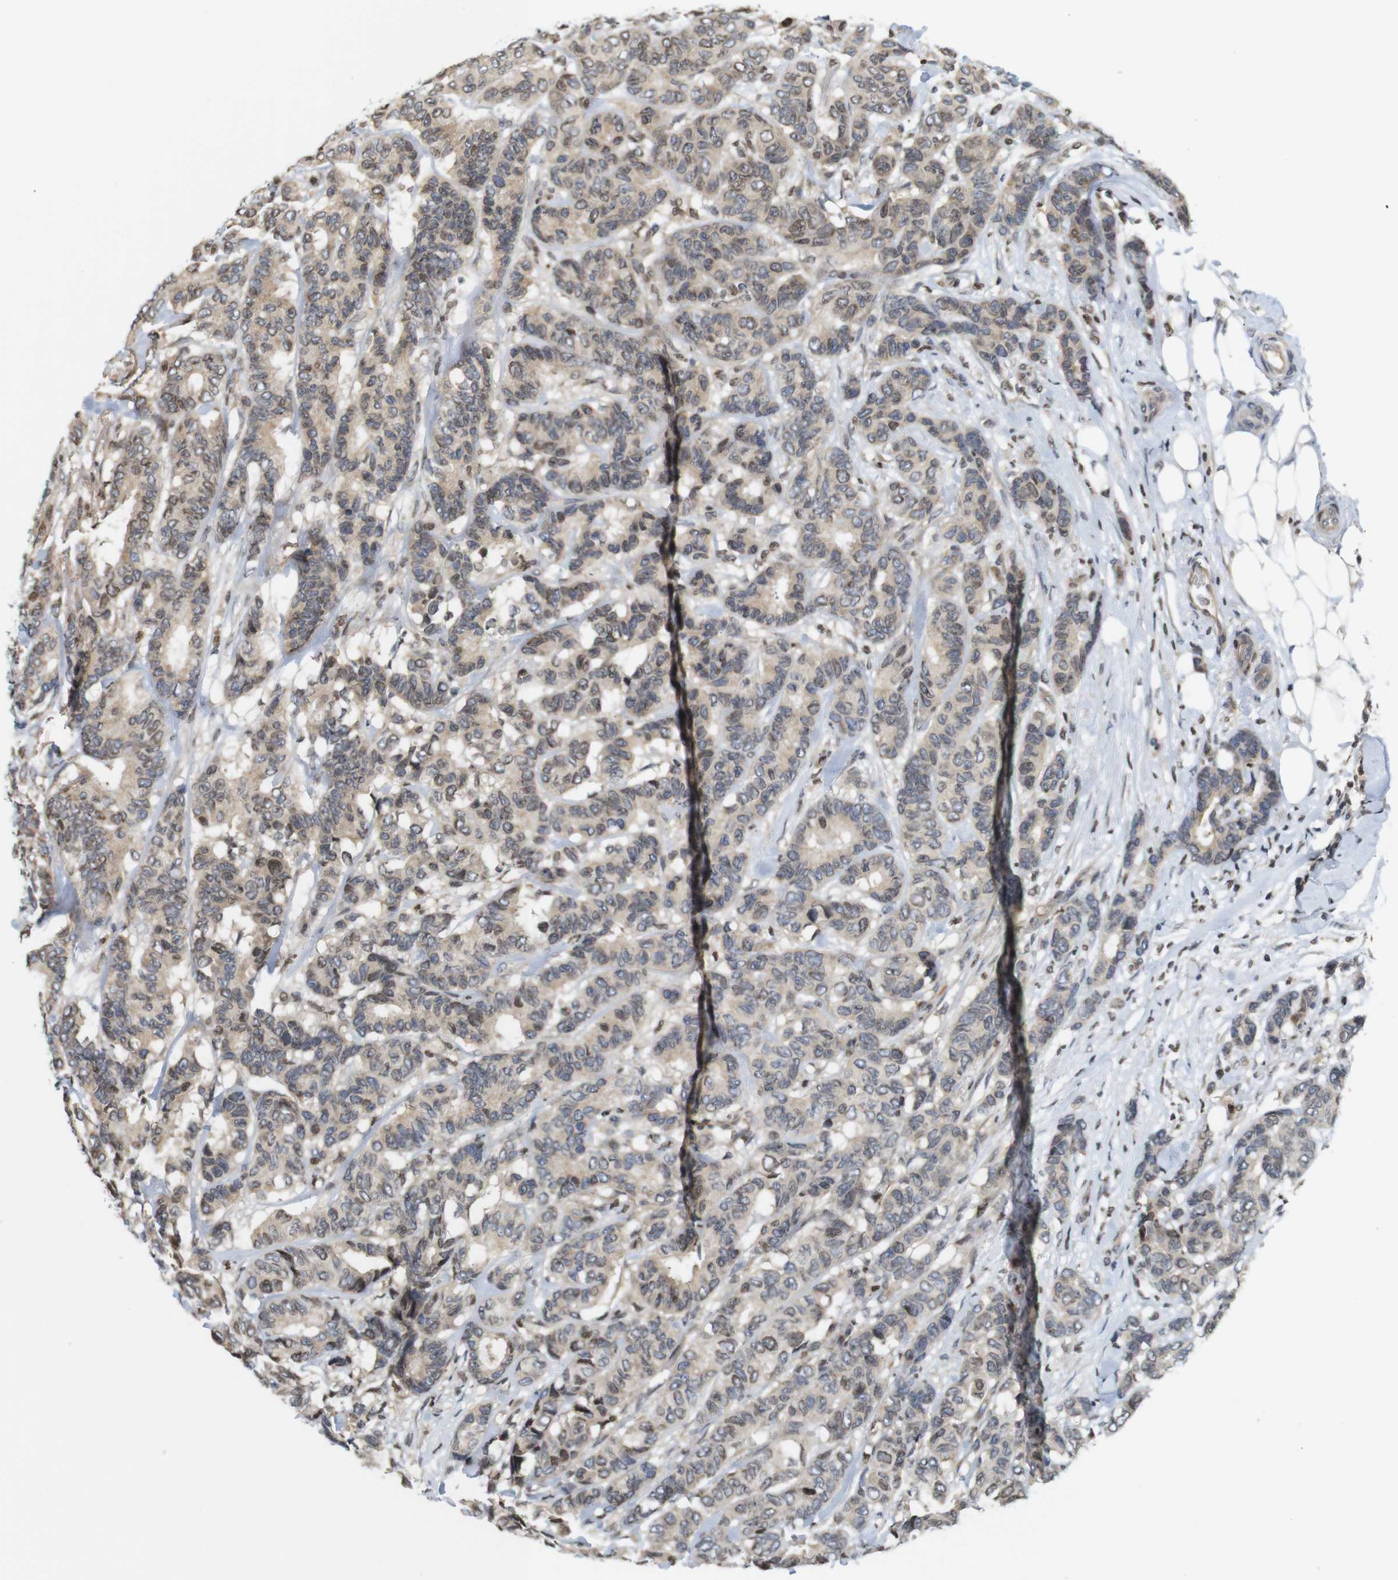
{"staining": {"intensity": "weak", "quantity": ">75%", "location": "cytoplasmic/membranous"}, "tissue": "breast cancer", "cell_type": "Tumor cells", "image_type": "cancer", "snomed": [{"axis": "morphology", "description": "Duct carcinoma"}, {"axis": "topography", "description": "Breast"}], "caption": "Weak cytoplasmic/membranous protein expression is appreciated in approximately >75% of tumor cells in breast invasive ductal carcinoma.", "gene": "MBD1", "patient": {"sex": "female", "age": 87}}